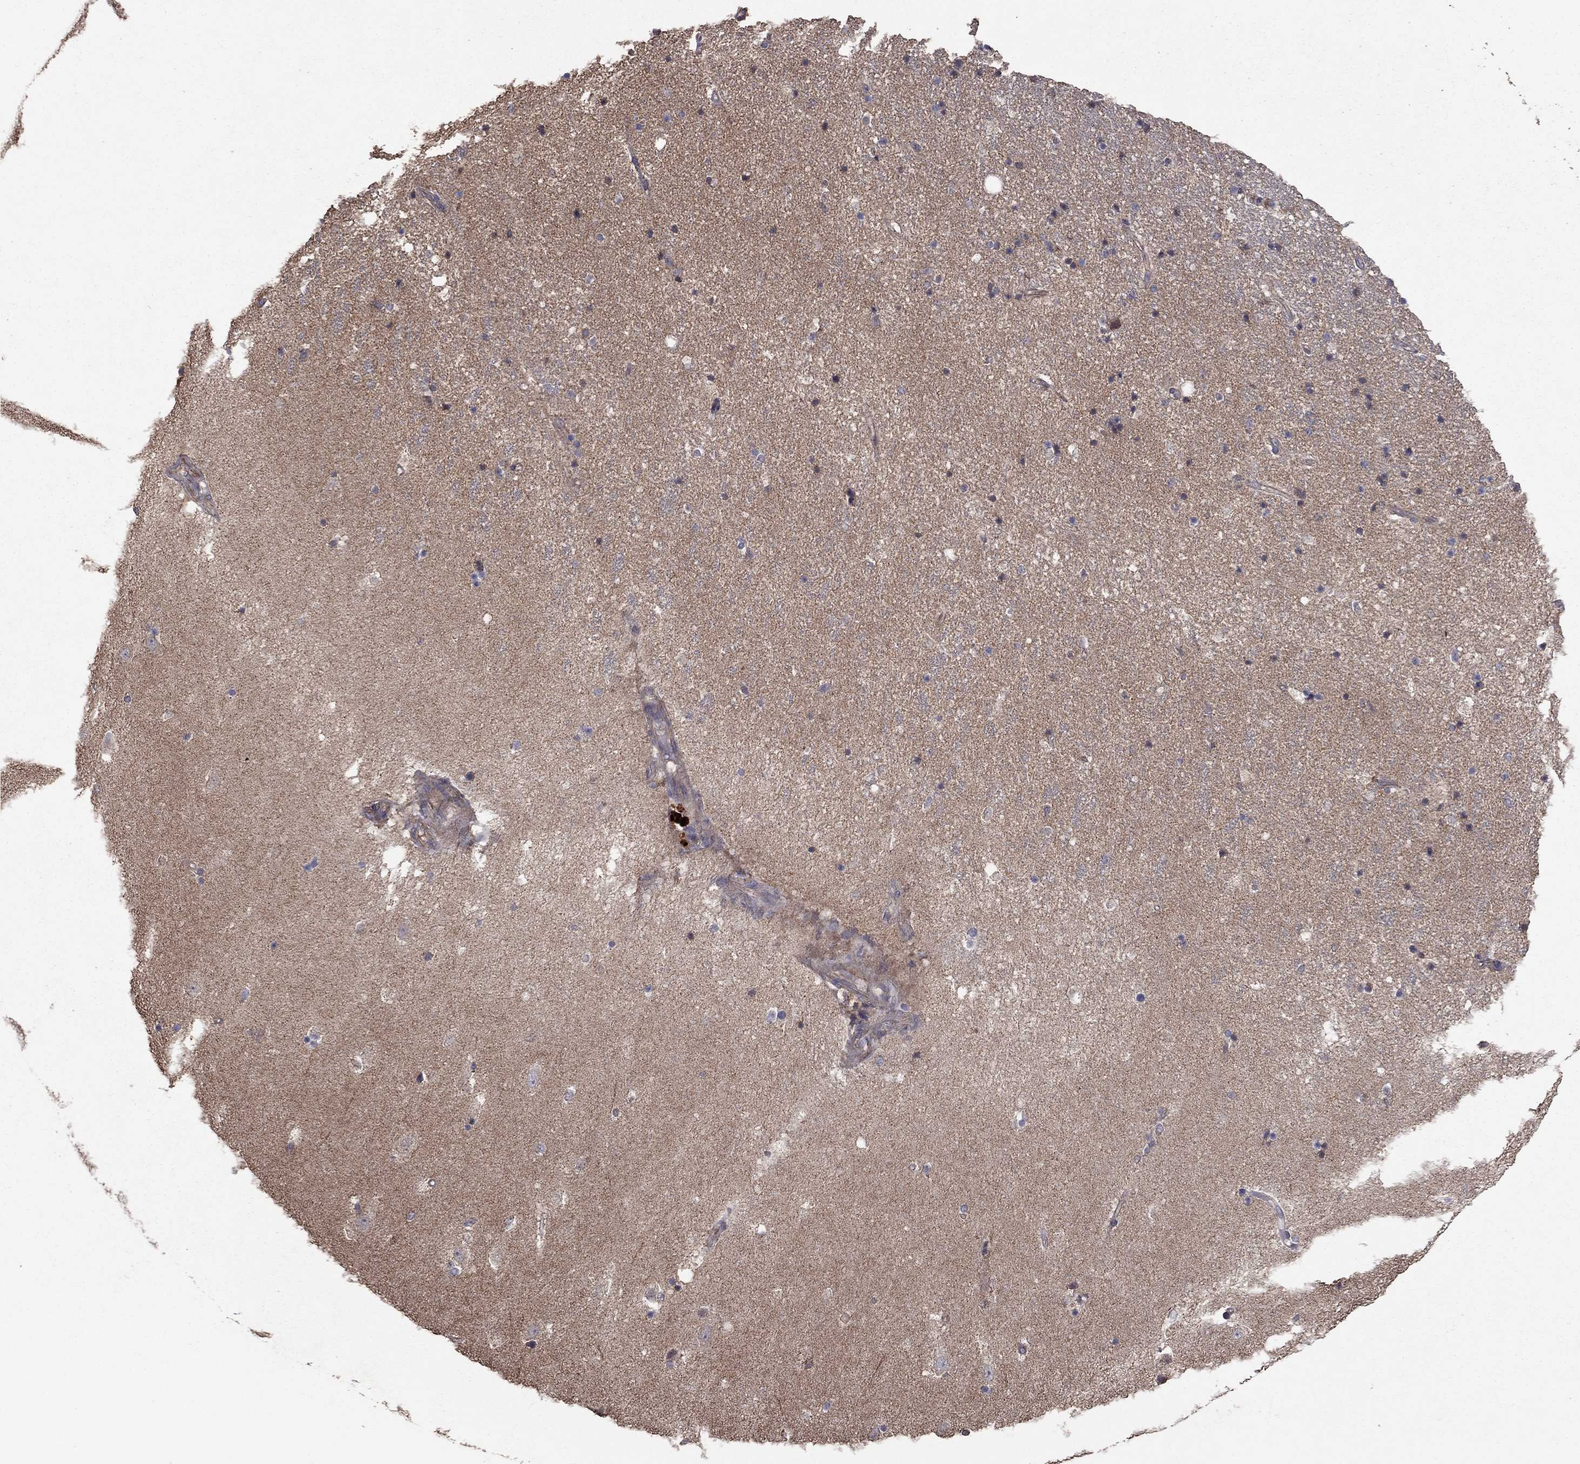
{"staining": {"intensity": "negative", "quantity": "none", "location": "none"}, "tissue": "hippocampus", "cell_type": "Glial cells", "image_type": "normal", "snomed": [{"axis": "morphology", "description": "Normal tissue, NOS"}, {"axis": "topography", "description": "Hippocampus"}], "caption": "The histopathology image reveals no staining of glial cells in normal hippocampus. Nuclei are stained in blue.", "gene": "FLT4", "patient": {"sex": "male", "age": 49}}